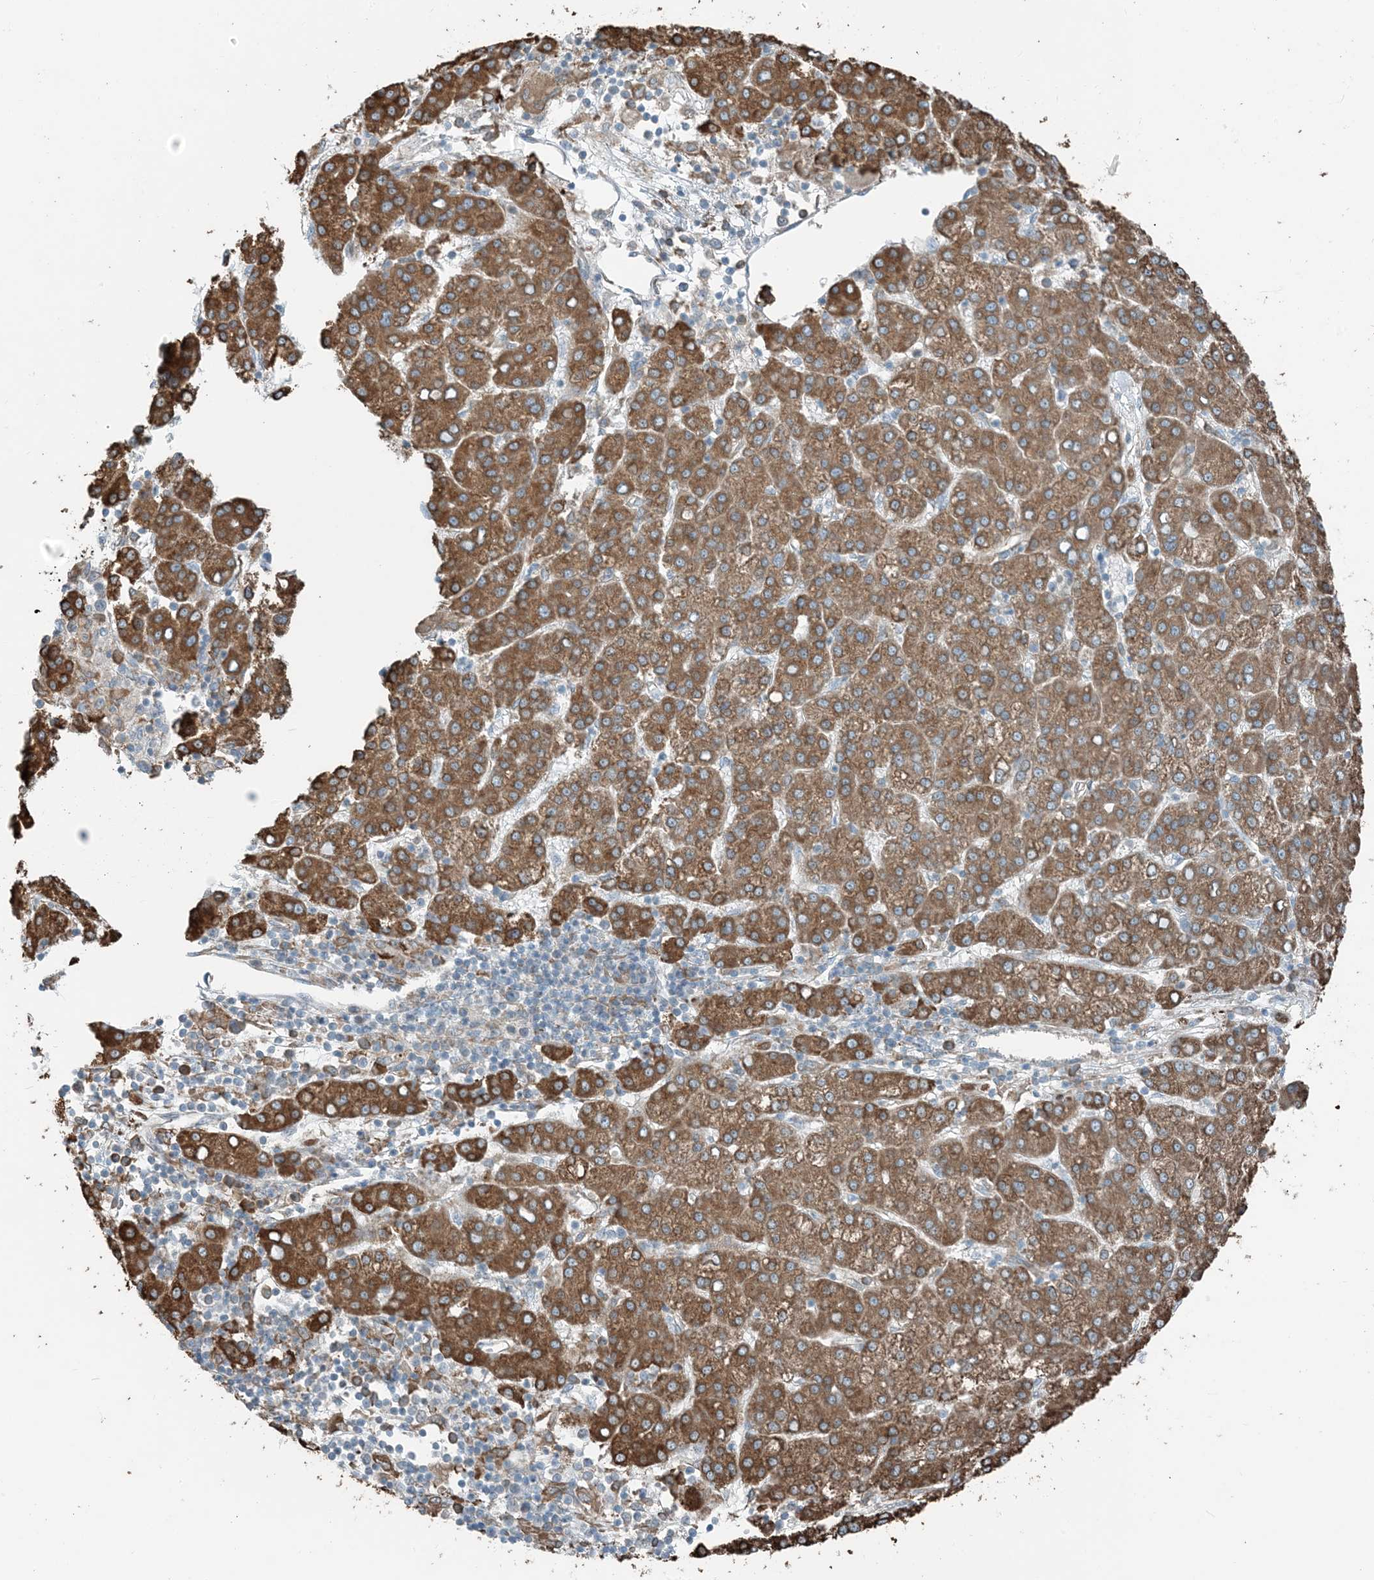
{"staining": {"intensity": "moderate", "quantity": ">75%", "location": "cytoplasmic/membranous"}, "tissue": "liver cancer", "cell_type": "Tumor cells", "image_type": "cancer", "snomed": [{"axis": "morphology", "description": "Carcinoma, Hepatocellular, NOS"}, {"axis": "topography", "description": "Liver"}], "caption": "Human hepatocellular carcinoma (liver) stained with a protein marker reveals moderate staining in tumor cells.", "gene": "CERKL", "patient": {"sex": "female", "age": 58}}